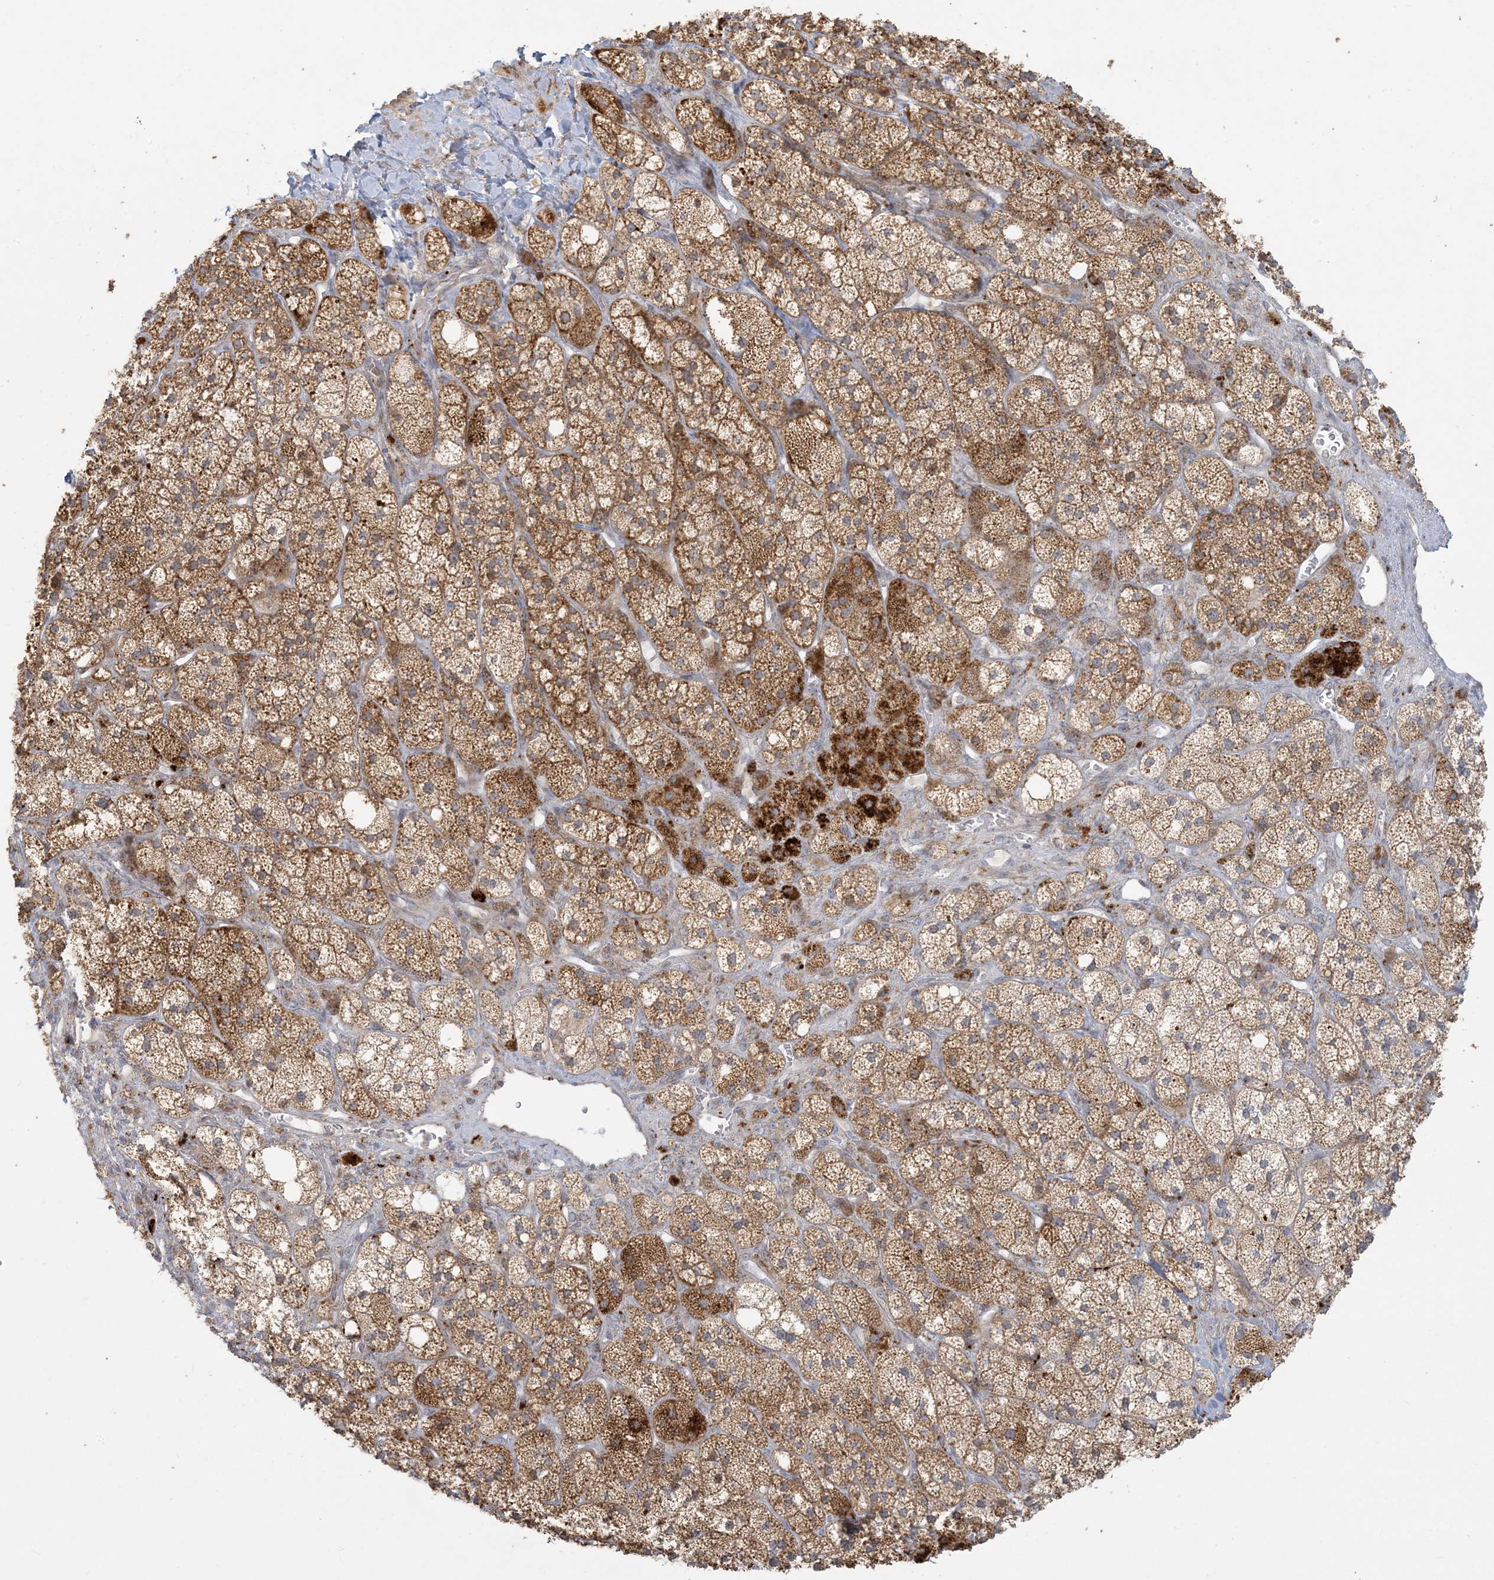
{"staining": {"intensity": "strong", "quantity": "25%-75%", "location": "cytoplasmic/membranous"}, "tissue": "adrenal gland", "cell_type": "Glandular cells", "image_type": "normal", "snomed": [{"axis": "morphology", "description": "Normal tissue, NOS"}, {"axis": "topography", "description": "Adrenal gland"}], "caption": "Protein staining by immunohistochemistry shows strong cytoplasmic/membranous staining in about 25%-75% of glandular cells in benign adrenal gland.", "gene": "MCAT", "patient": {"sex": "male", "age": 61}}